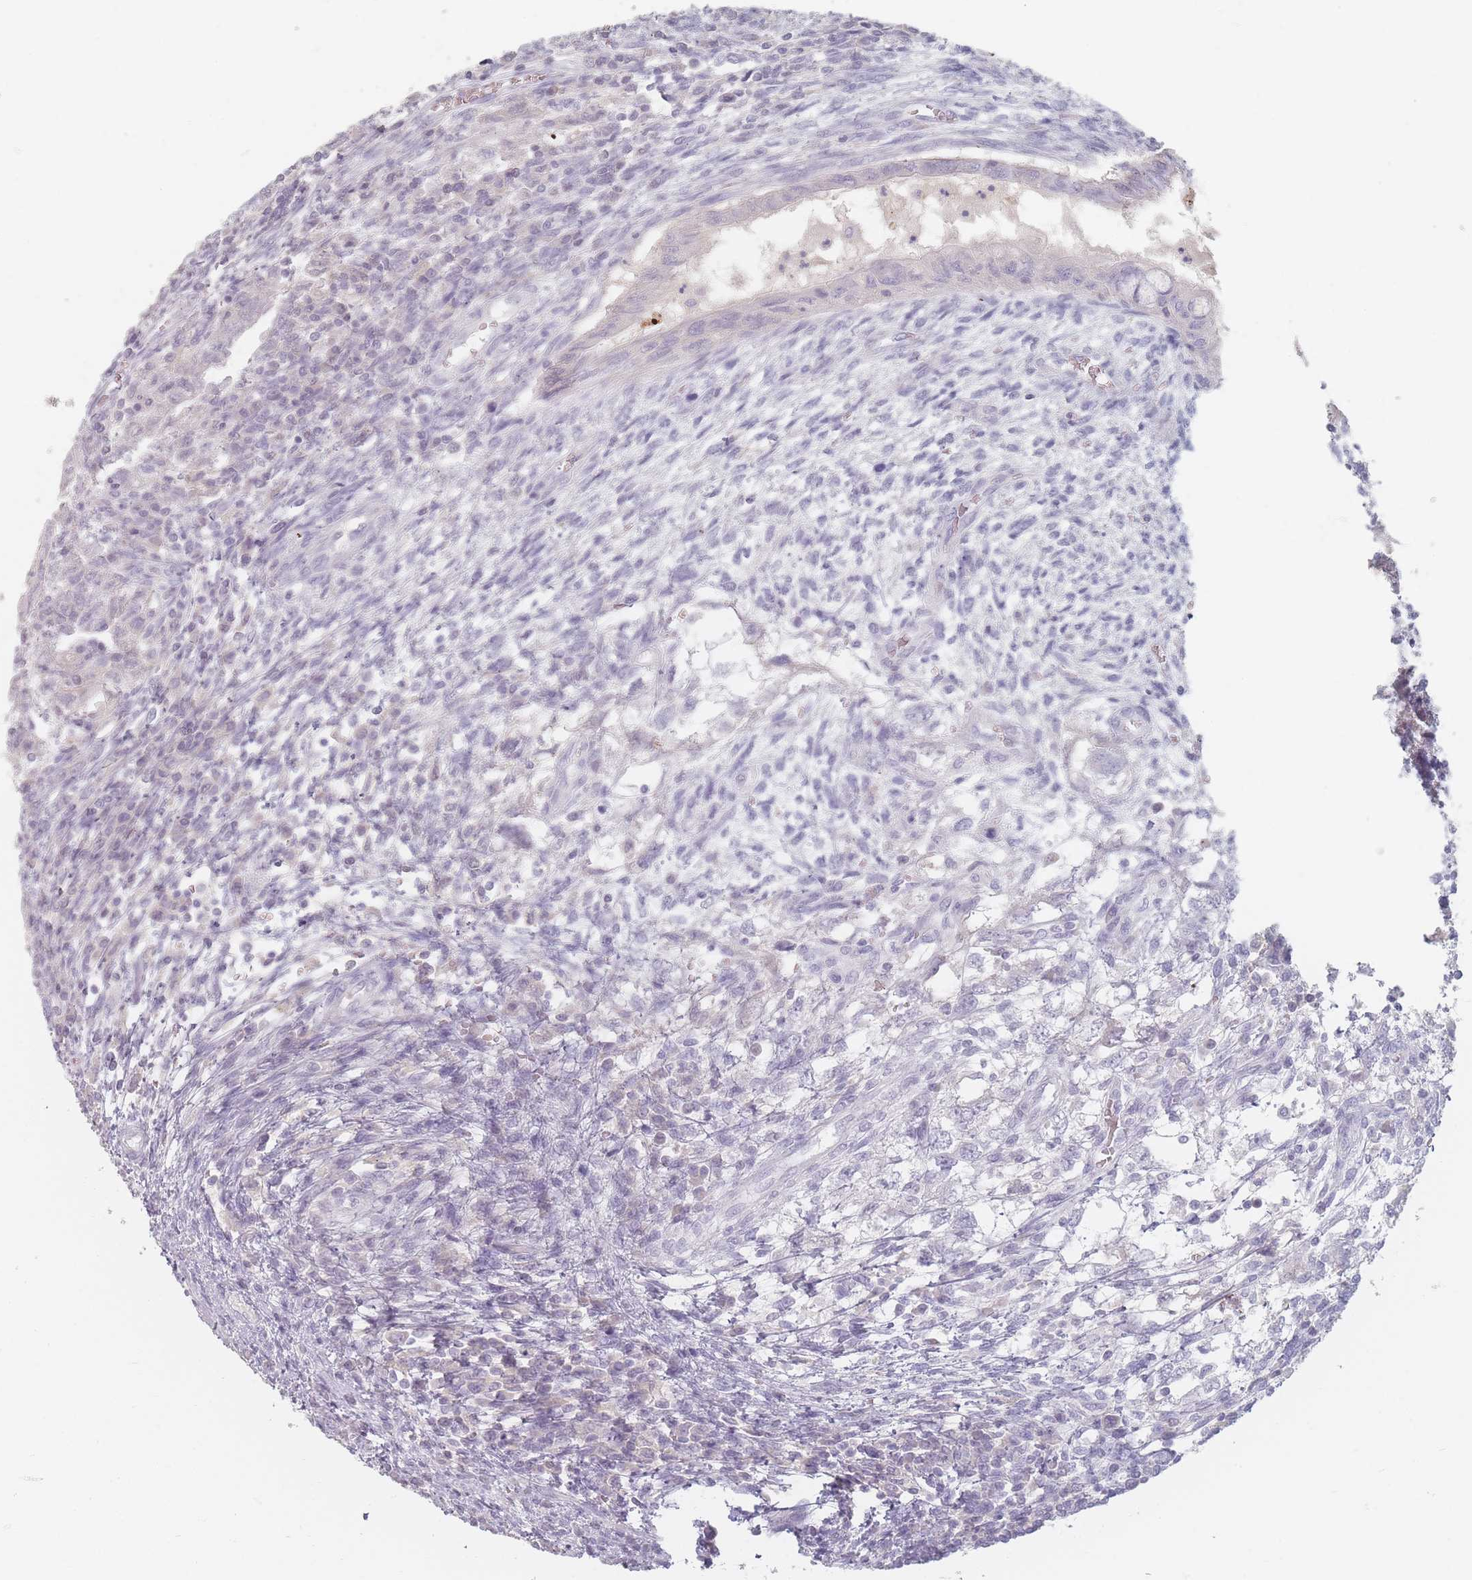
{"staining": {"intensity": "negative", "quantity": "none", "location": "none"}, "tissue": "testis cancer", "cell_type": "Tumor cells", "image_type": "cancer", "snomed": [{"axis": "morphology", "description": "Carcinoma, Embryonal, NOS"}, {"axis": "topography", "description": "Testis"}], "caption": "Histopathology image shows no significant protein positivity in tumor cells of testis embryonal carcinoma.", "gene": "HELZ2", "patient": {"sex": "male", "age": 26}}